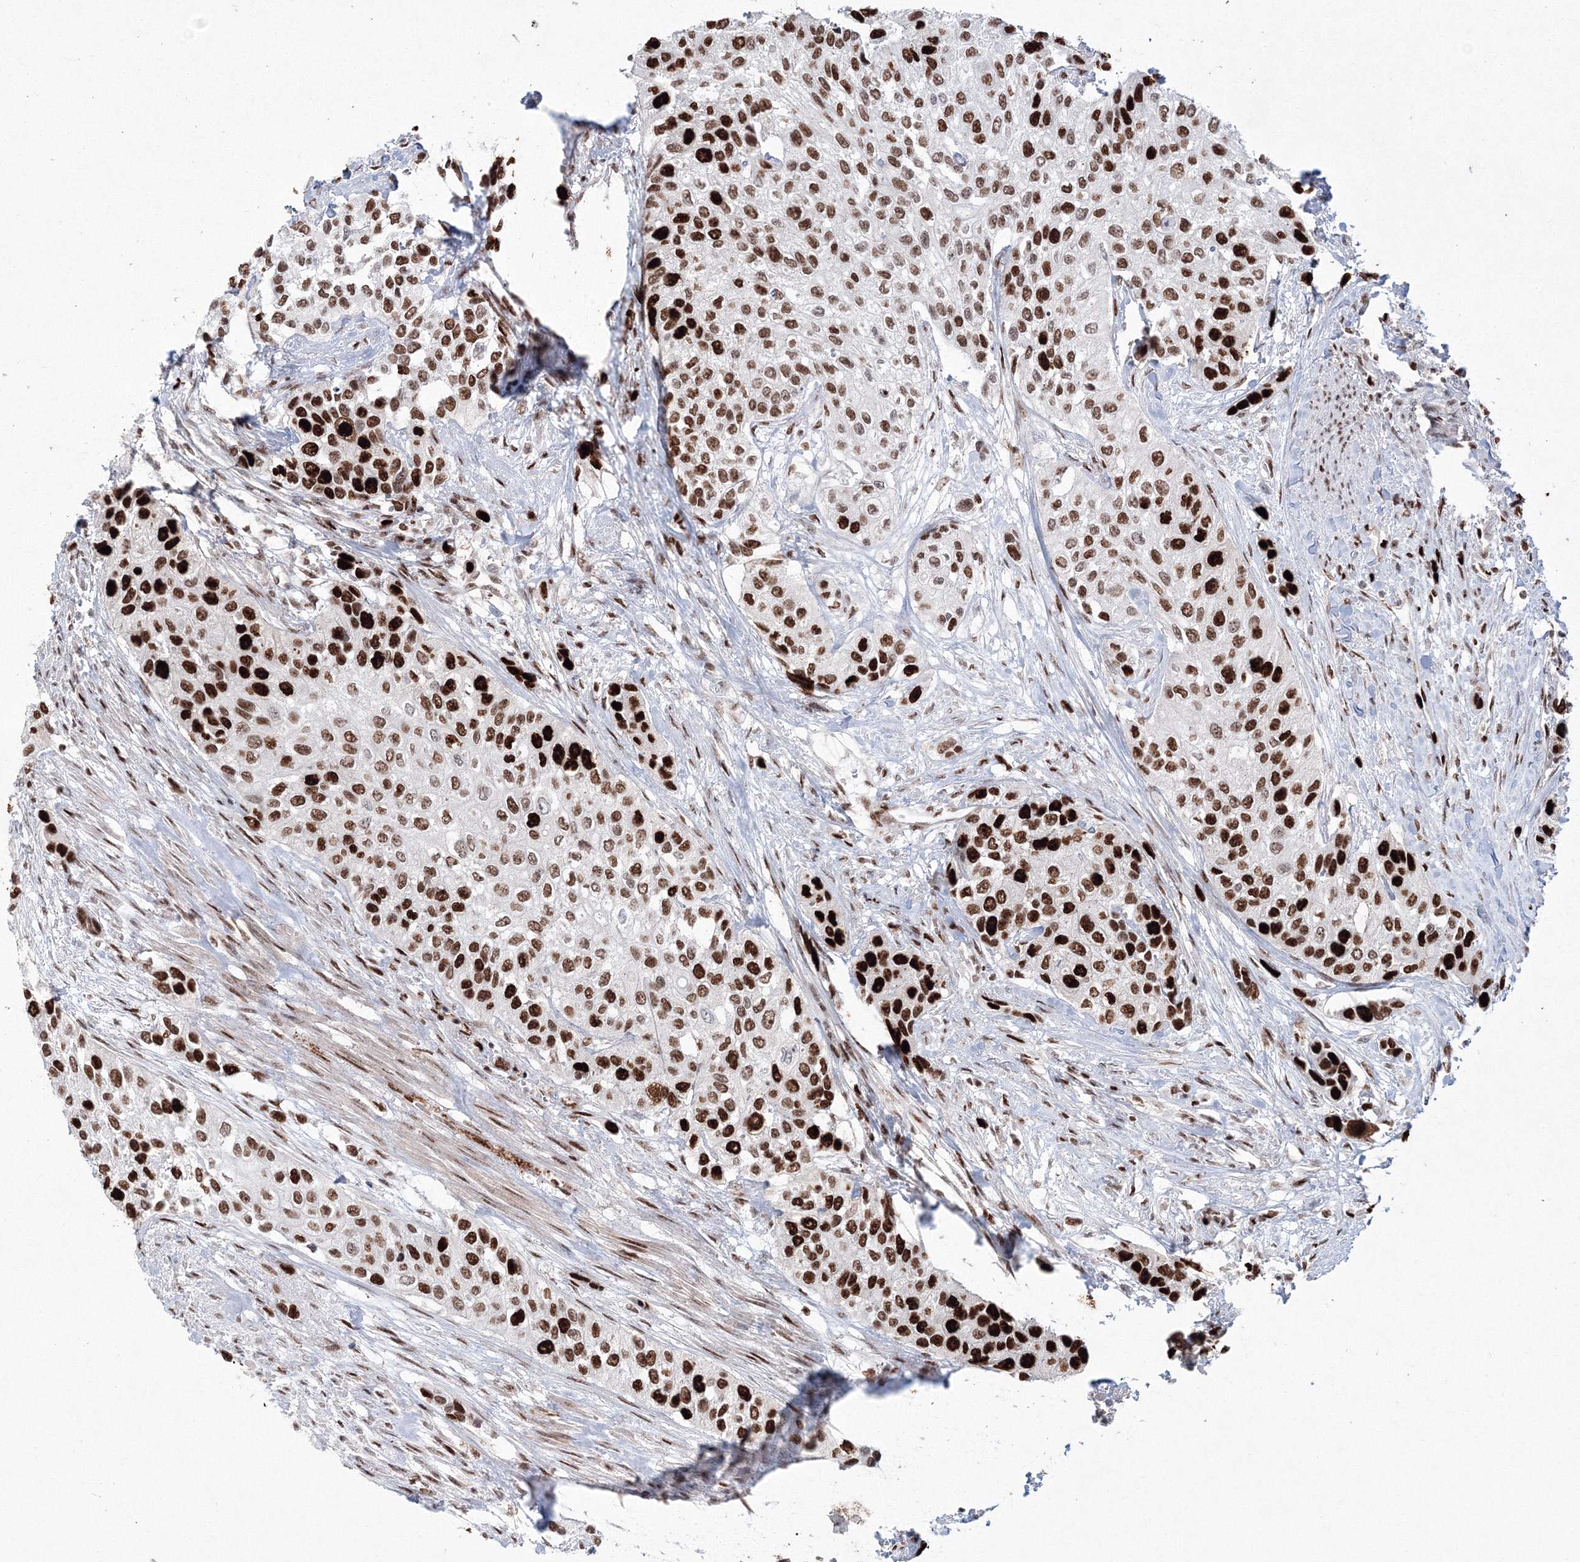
{"staining": {"intensity": "strong", "quantity": ">75%", "location": "nuclear"}, "tissue": "urothelial cancer", "cell_type": "Tumor cells", "image_type": "cancer", "snomed": [{"axis": "morphology", "description": "Normal tissue, NOS"}, {"axis": "morphology", "description": "Urothelial carcinoma, High grade"}, {"axis": "topography", "description": "Vascular tissue"}, {"axis": "topography", "description": "Urinary bladder"}], "caption": "Tumor cells demonstrate high levels of strong nuclear expression in approximately >75% of cells in human urothelial carcinoma (high-grade). (IHC, brightfield microscopy, high magnification).", "gene": "LIG1", "patient": {"sex": "female", "age": 56}}